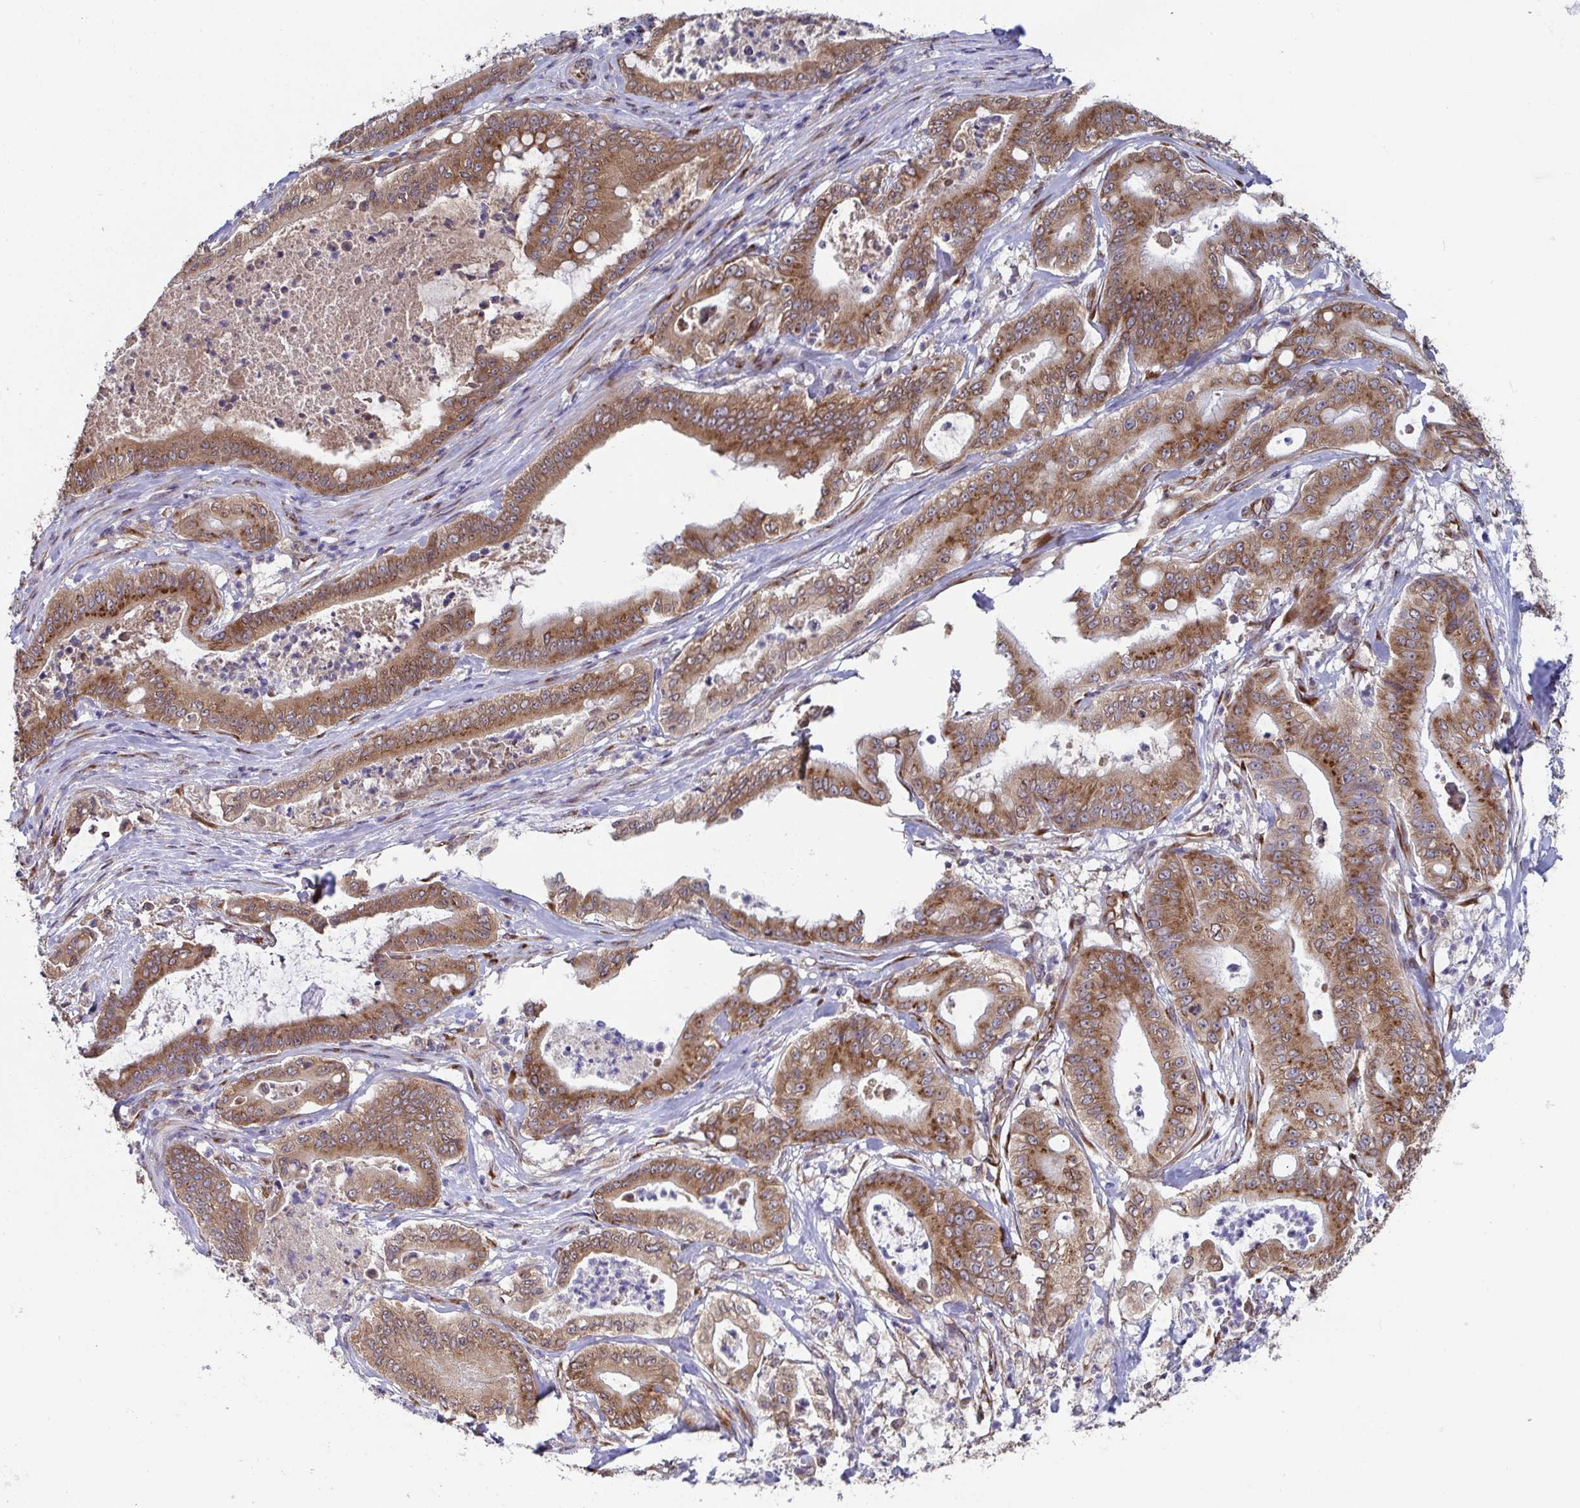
{"staining": {"intensity": "moderate", "quantity": ">75%", "location": "cytoplasmic/membranous"}, "tissue": "pancreatic cancer", "cell_type": "Tumor cells", "image_type": "cancer", "snomed": [{"axis": "morphology", "description": "Adenocarcinoma, NOS"}, {"axis": "topography", "description": "Pancreas"}], "caption": "Tumor cells display medium levels of moderate cytoplasmic/membranous positivity in about >75% of cells in human pancreatic adenocarcinoma.", "gene": "ATP5MJ", "patient": {"sex": "male", "age": 71}}